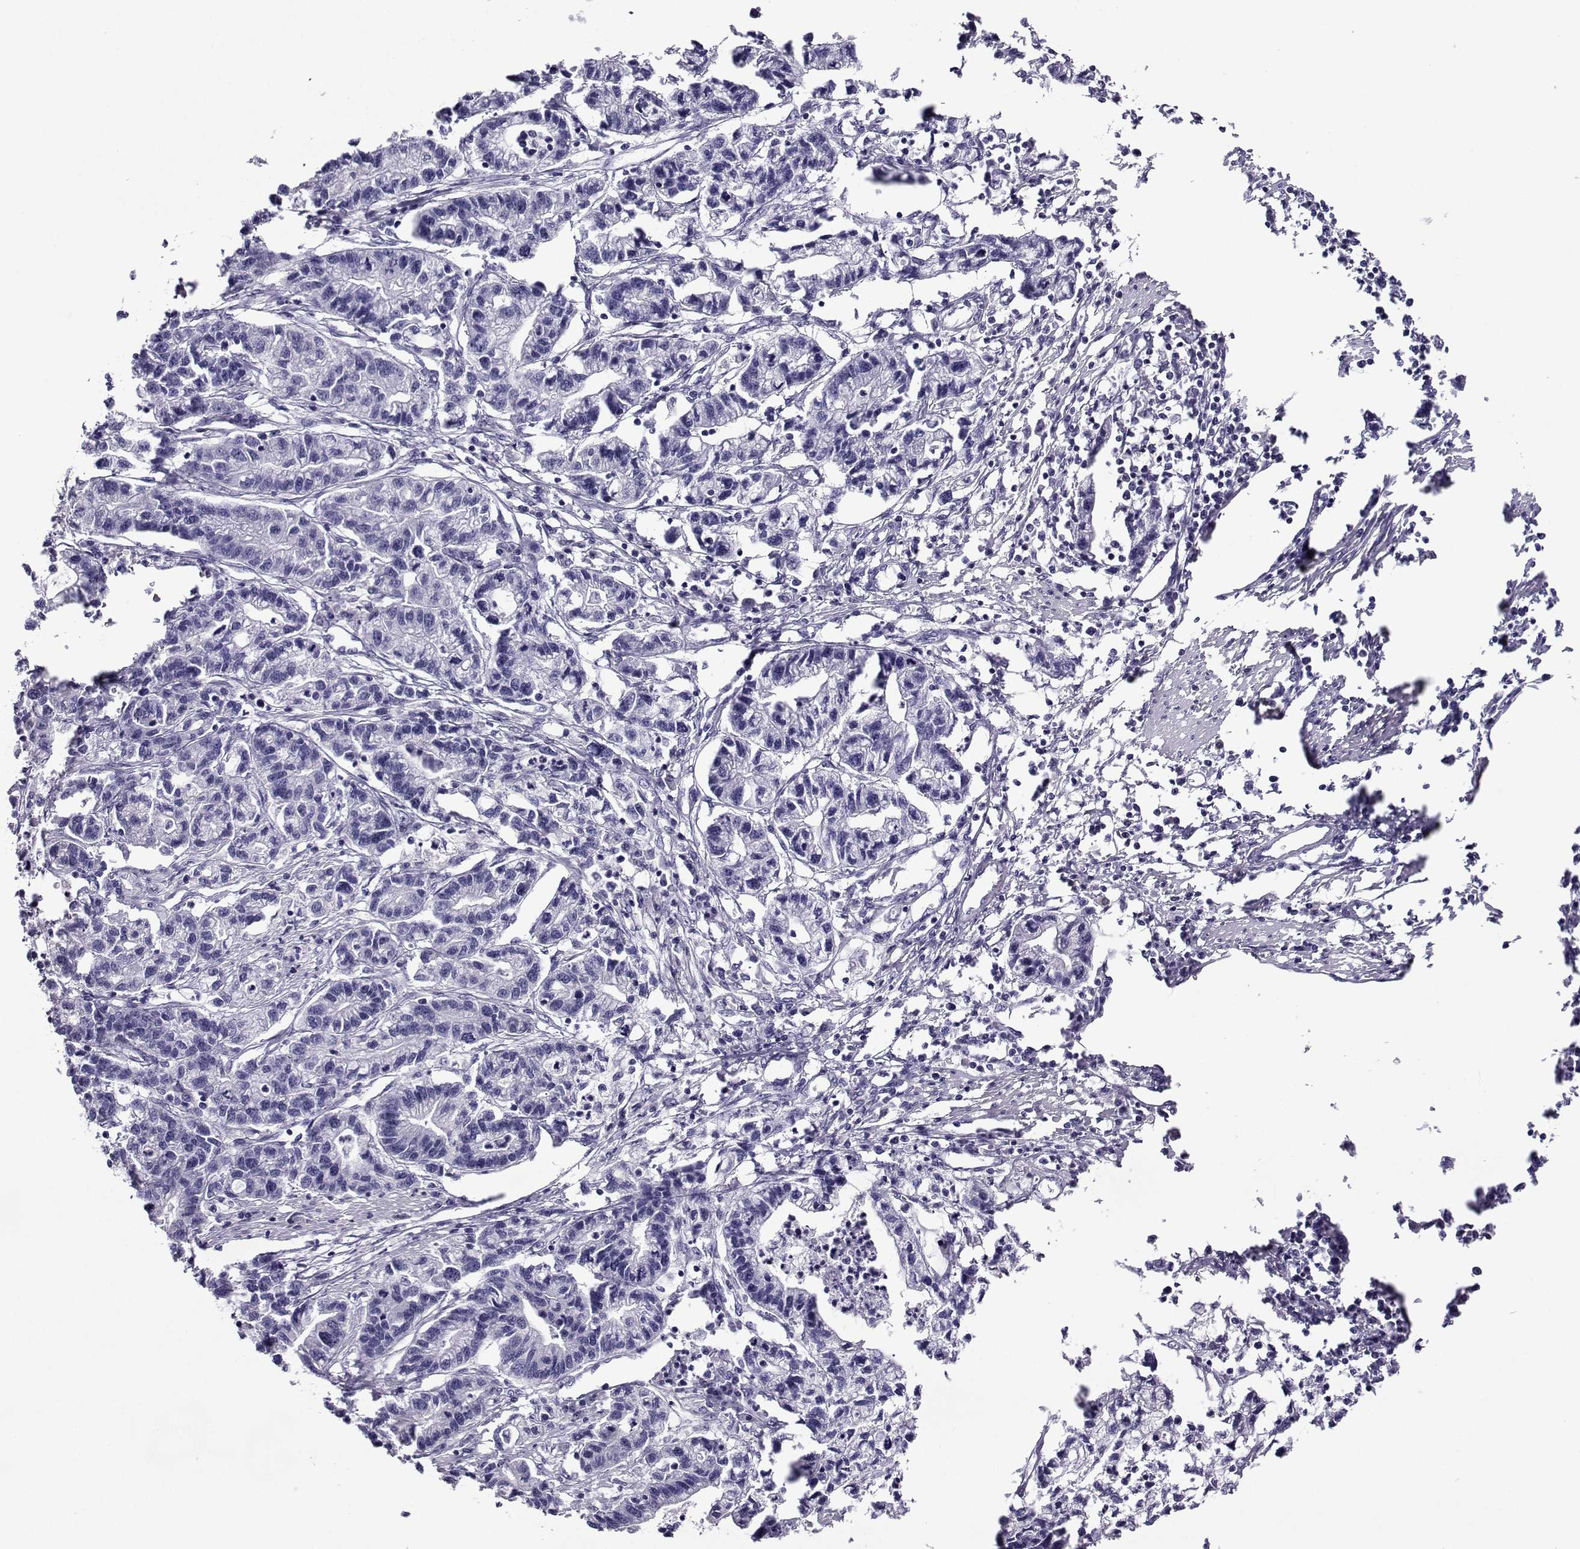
{"staining": {"intensity": "negative", "quantity": "none", "location": "none"}, "tissue": "stomach cancer", "cell_type": "Tumor cells", "image_type": "cancer", "snomed": [{"axis": "morphology", "description": "Adenocarcinoma, NOS"}, {"axis": "topography", "description": "Stomach"}], "caption": "This is a micrograph of immunohistochemistry staining of adenocarcinoma (stomach), which shows no staining in tumor cells.", "gene": "CRYBB1", "patient": {"sex": "male", "age": 83}}